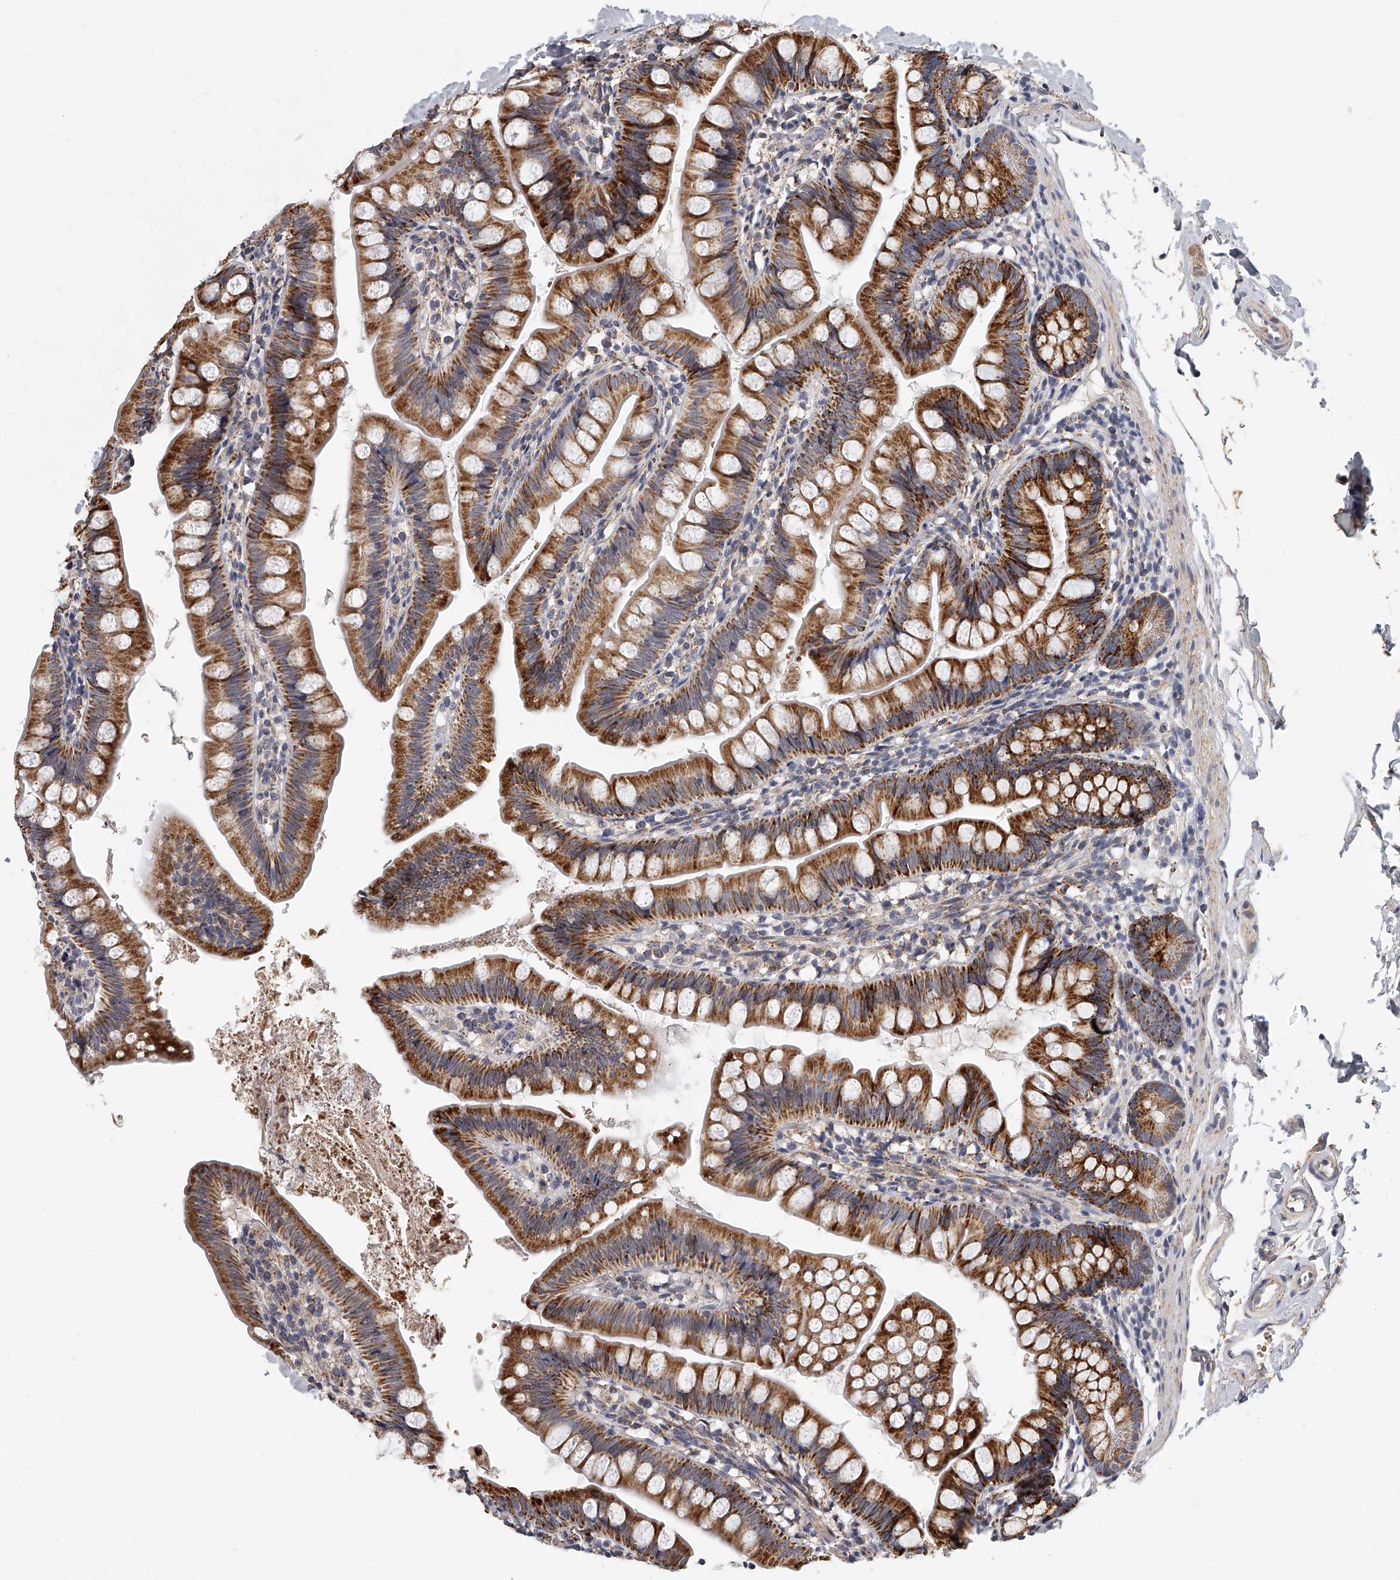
{"staining": {"intensity": "strong", "quantity": ">75%", "location": "cytoplasmic/membranous"}, "tissue": "small intestine", "cell_type": "Glandular cells", "image_type": "normal", "snomed": [{"axis": "morphology", "description": "Normal tissue, NOS"}, {"axis": "topography", "description": "Small intestine"}], "caption": "Protein expression by immunohistochemistry exhibits strong cytoplasmic/membranous staining in about >75% of glandular cells in benign small intestine. Nuclei are stained in blue.", "gene": "KLHL7", "patient": {"sex": "male", "age": 7}}